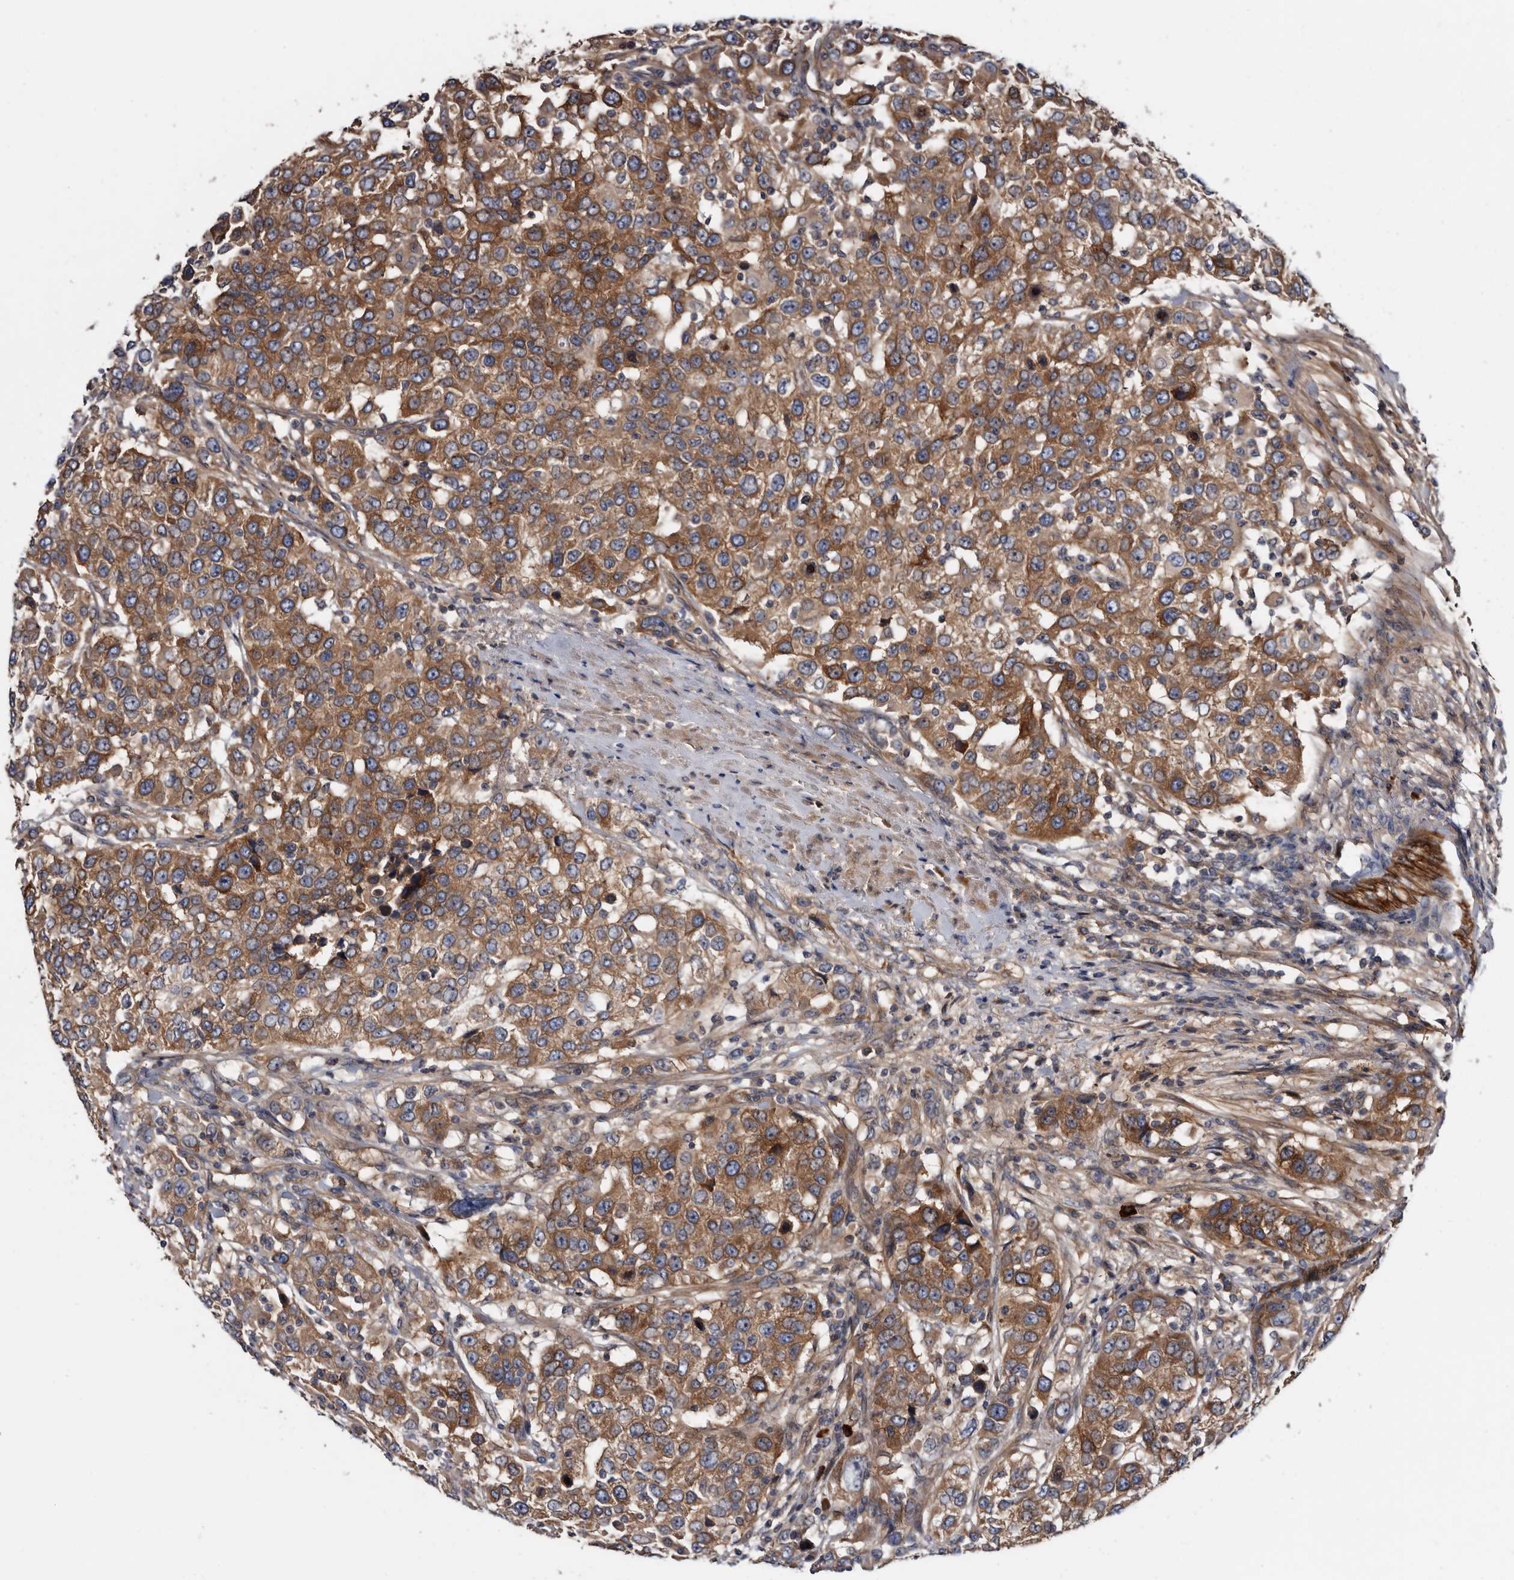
{"staining": {"intensity": "moderate", "quantity": ">75%", "location": "cytoplasmic/membranous"}, "tissue": "urothelial cancer", "cell_type": "Tumor cells", "image_type": "cancer", "snomed": [{"axis": "morphology", "description": "Urothelial carcinoma, High grade"}, {"axis": "topography", "description": "Urinary bladder"}], "caption": "A high-resolution image shows IHC staining of high-grade urothelial carcinoma, which displays moderate cytoplasmic/membranous staining in about >75% of tumor cells.", "gene": "TSPAN17", "patient": {"sex": "female", "age": 80}}